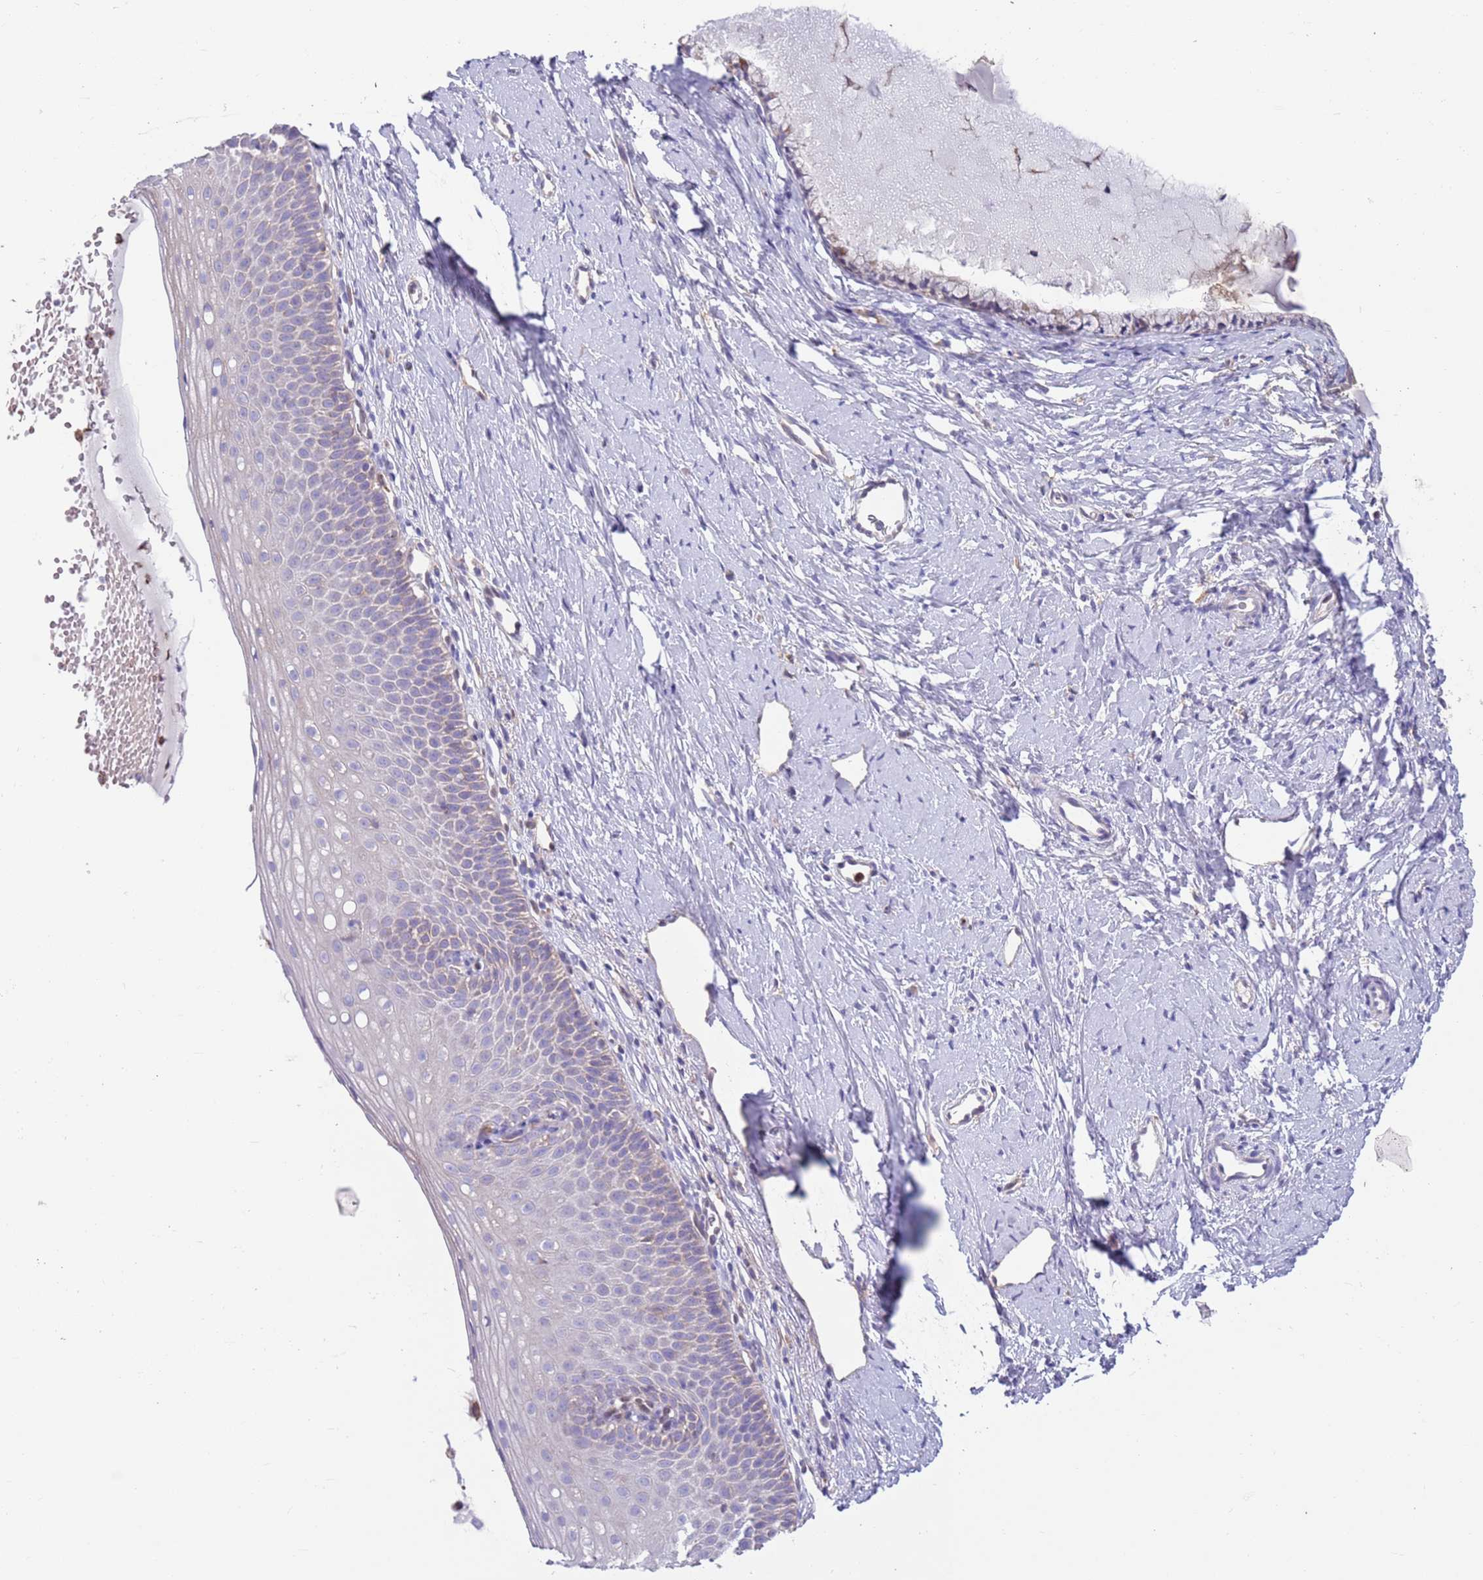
{"staining": {"intensity": "weak", "quantity": "<25%", "location": "cytoplasmic/membranous"}, "tissue": "cervix", "cell_type": "Glandular cells", "image_type": "normal", "snomed": [{"axis": "morphology", "description": "Normal tissue, NOS"}, {"axis": "topography", "description": "Cervix"}], "caption": "This is an immunohistochemistry micrograph of benign cervix. There is no expression in glandular cells.", "gene": "DDT", "patient": {"sex": "female", "age": 57}}